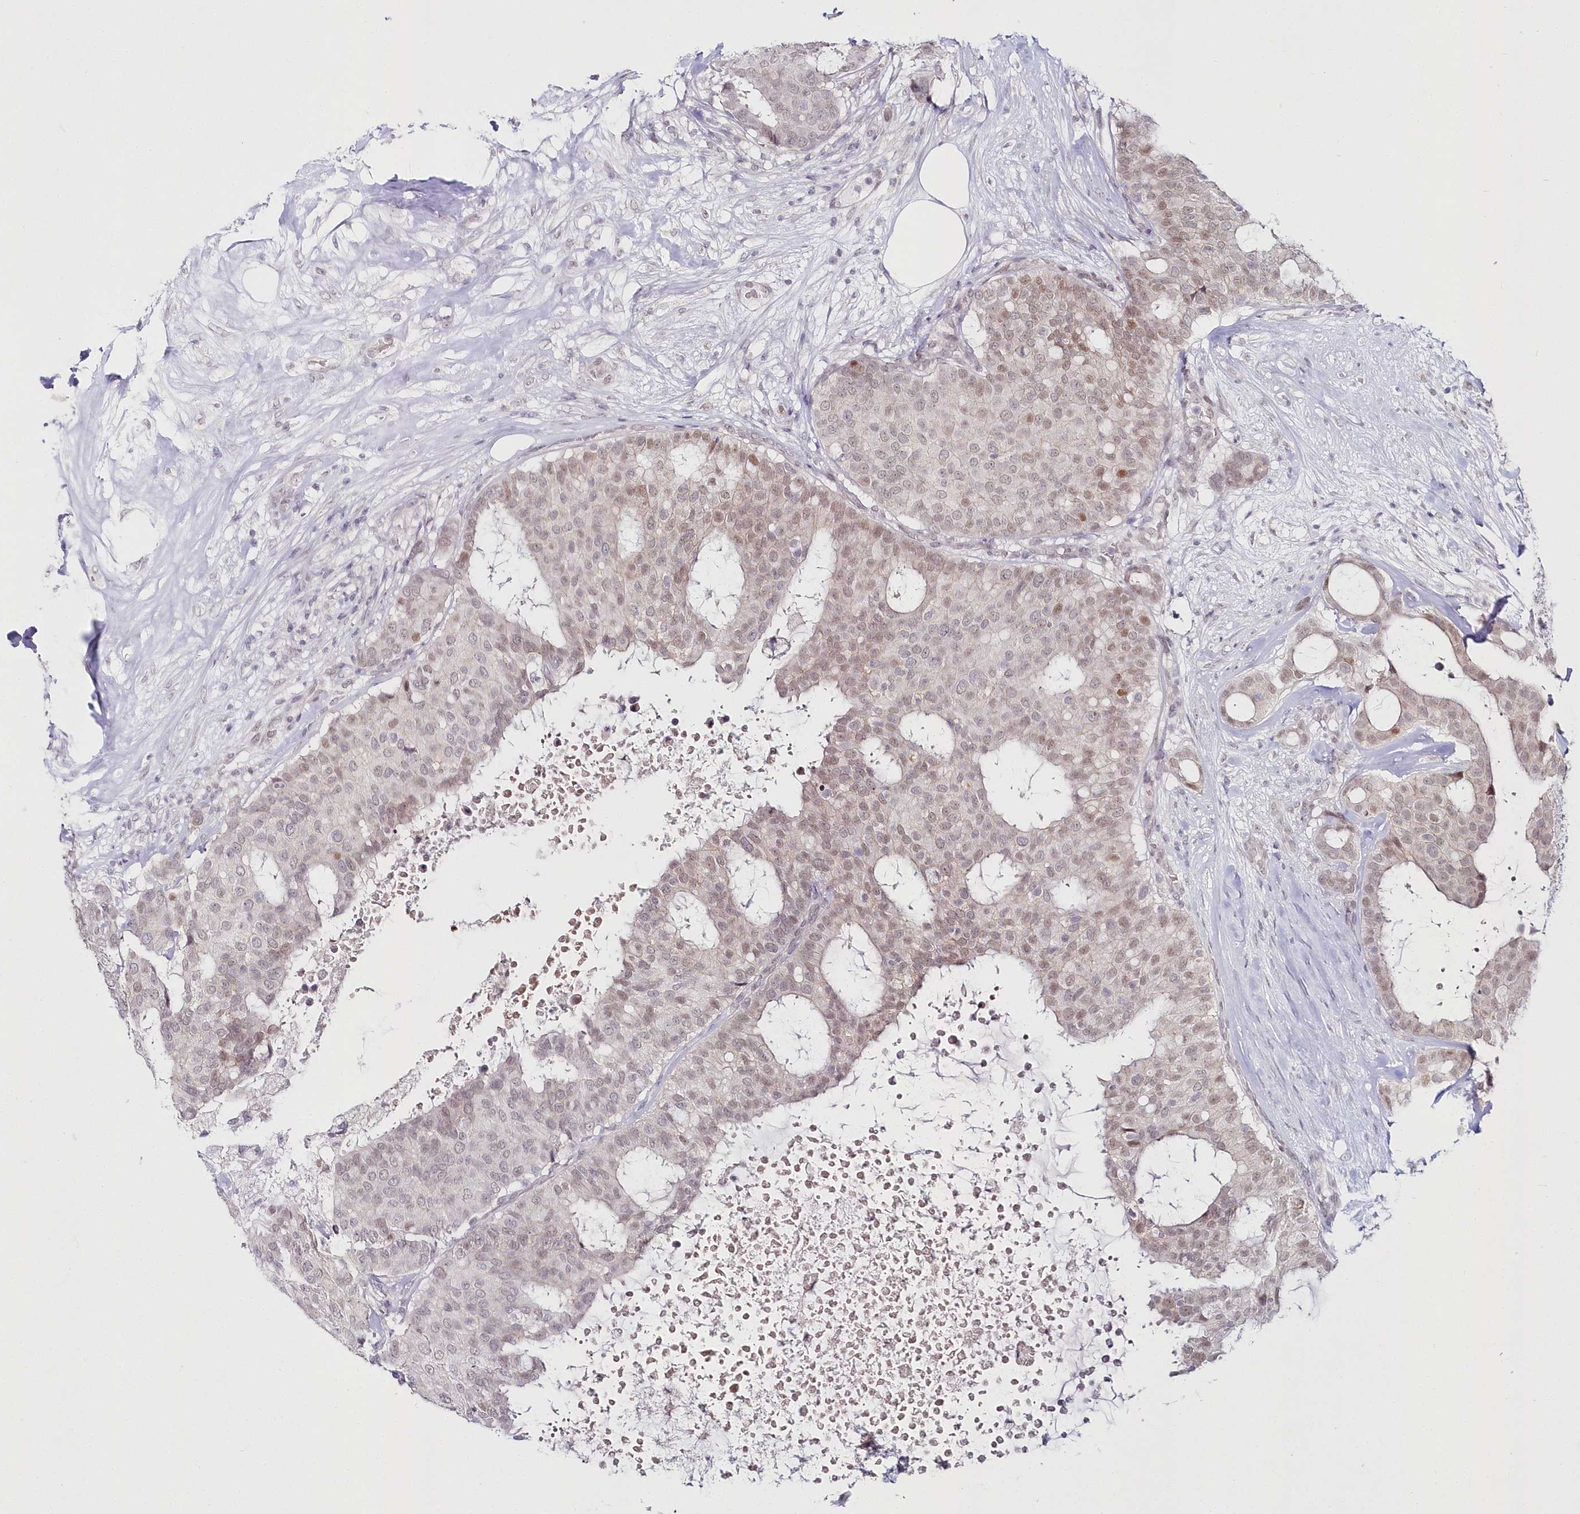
{"staining": {"intensity": "strong", "quantity": "<25%", "location": "nuclear"}, "tissue": "breast cancer", "cell_type": "Tumor cells", "image_type": "cancer", "snomed": [{"axis": "morphology", "description": "Duct carcinoma"}, {"axis": "topography", "description": "Breast"}], "caption": "DAB (3,3'-diaminobenzidine) immunohistochemical staining of human breast cancer demonstrates strong nuclear protein positivity in approximately <25% of tumor cells.", "gene": "HYCC2", "patient": {"sex": "female", "age": 75}}